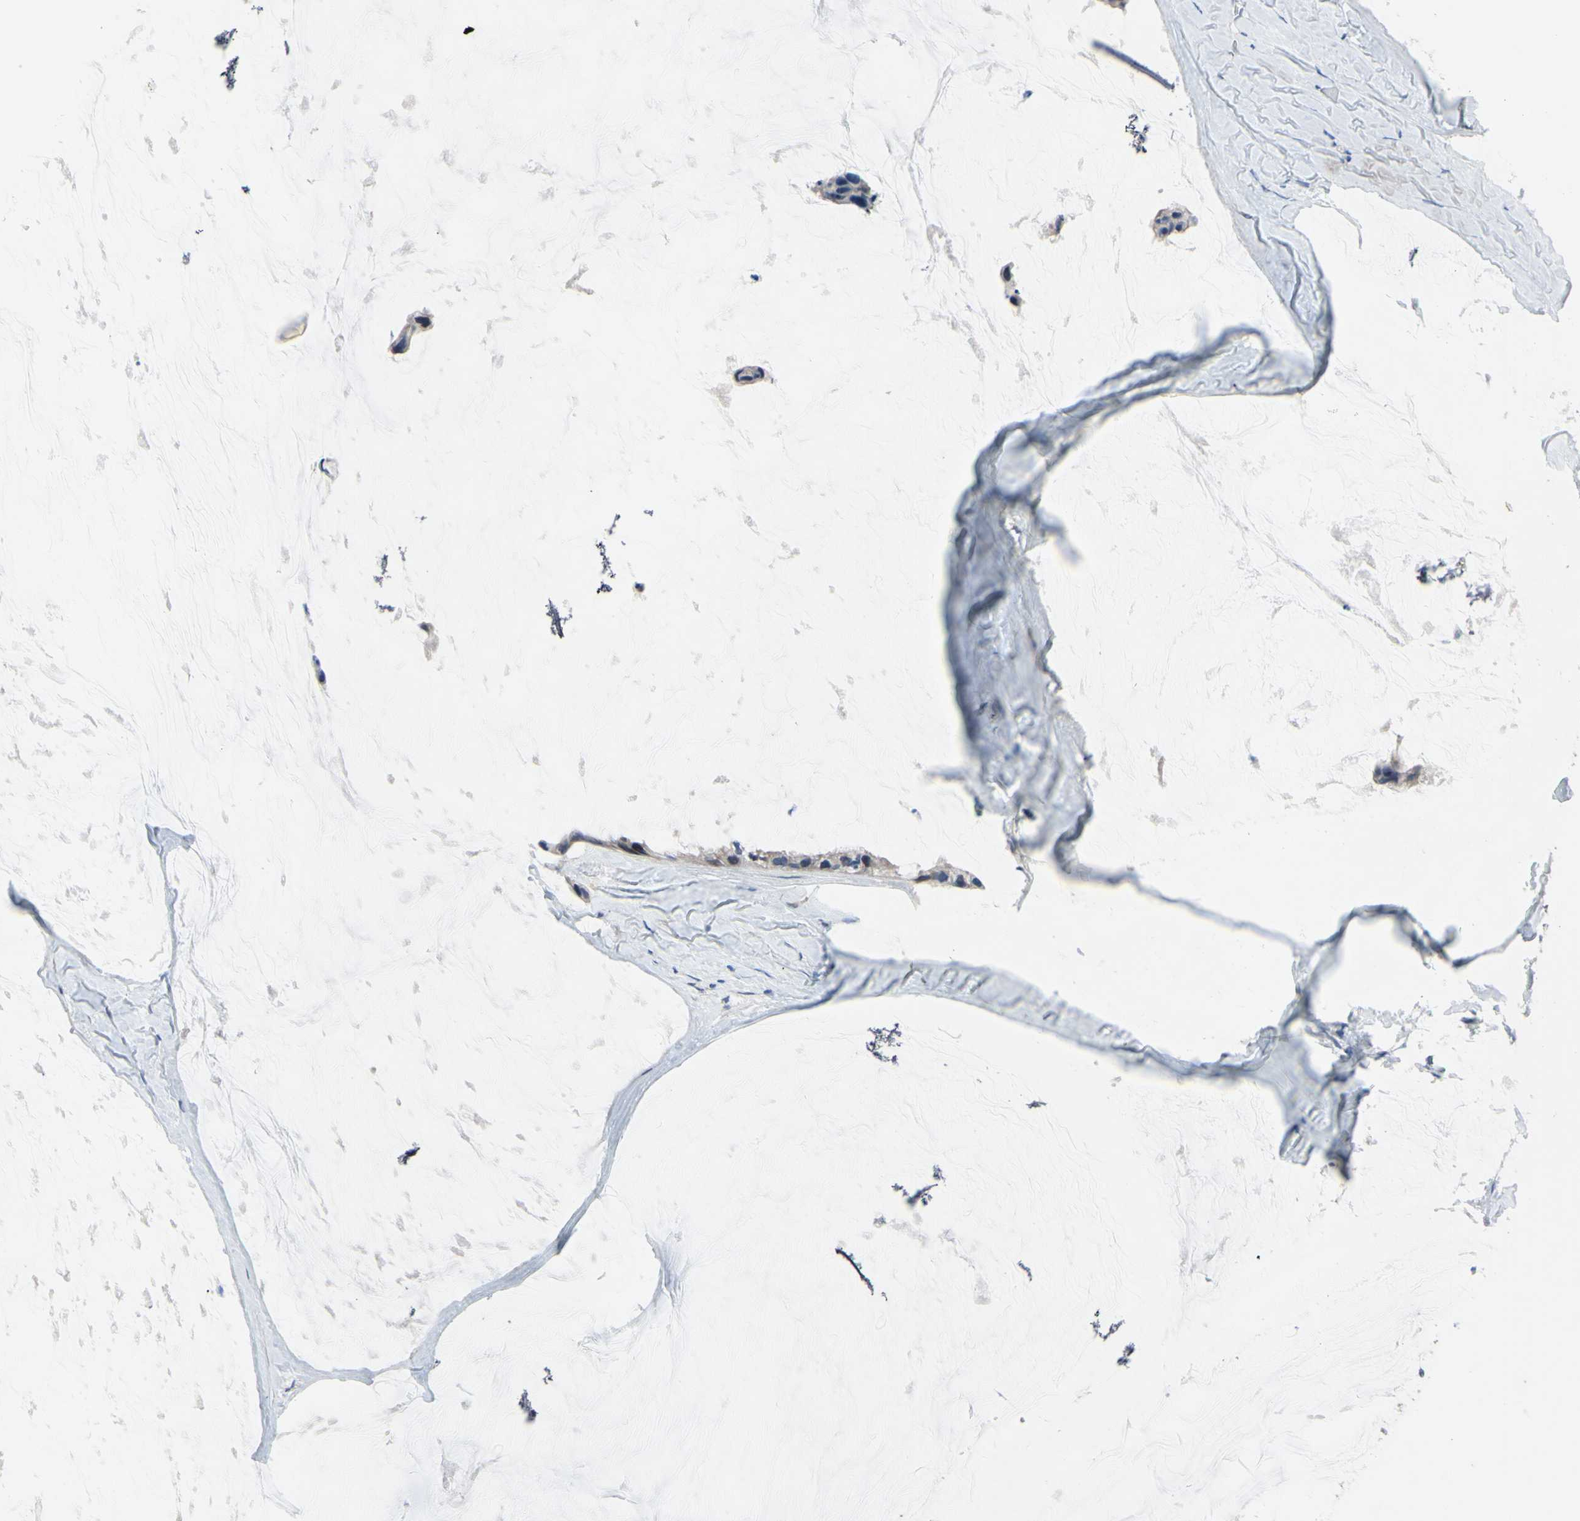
{"staining": {"intensity": "negative", "quantity": "none", "location": "none"}, "tissue": "ovarian cancer", "cell_type": "Tumor cells", "image_type": "cancer", "snomed": [{"axis": "morphology", "description": "Cystadenocarcinoma, mucinous, NOS"}, {"axis": "topography", "description": "Ovary"}], "caption": "Human mucinous cystadenocarcinoma (ovarian) stained for a protein using IHC shows no expression in tumor cells.", "gene": "LHX9", "patient": {"sex": "female", "age": 39}}